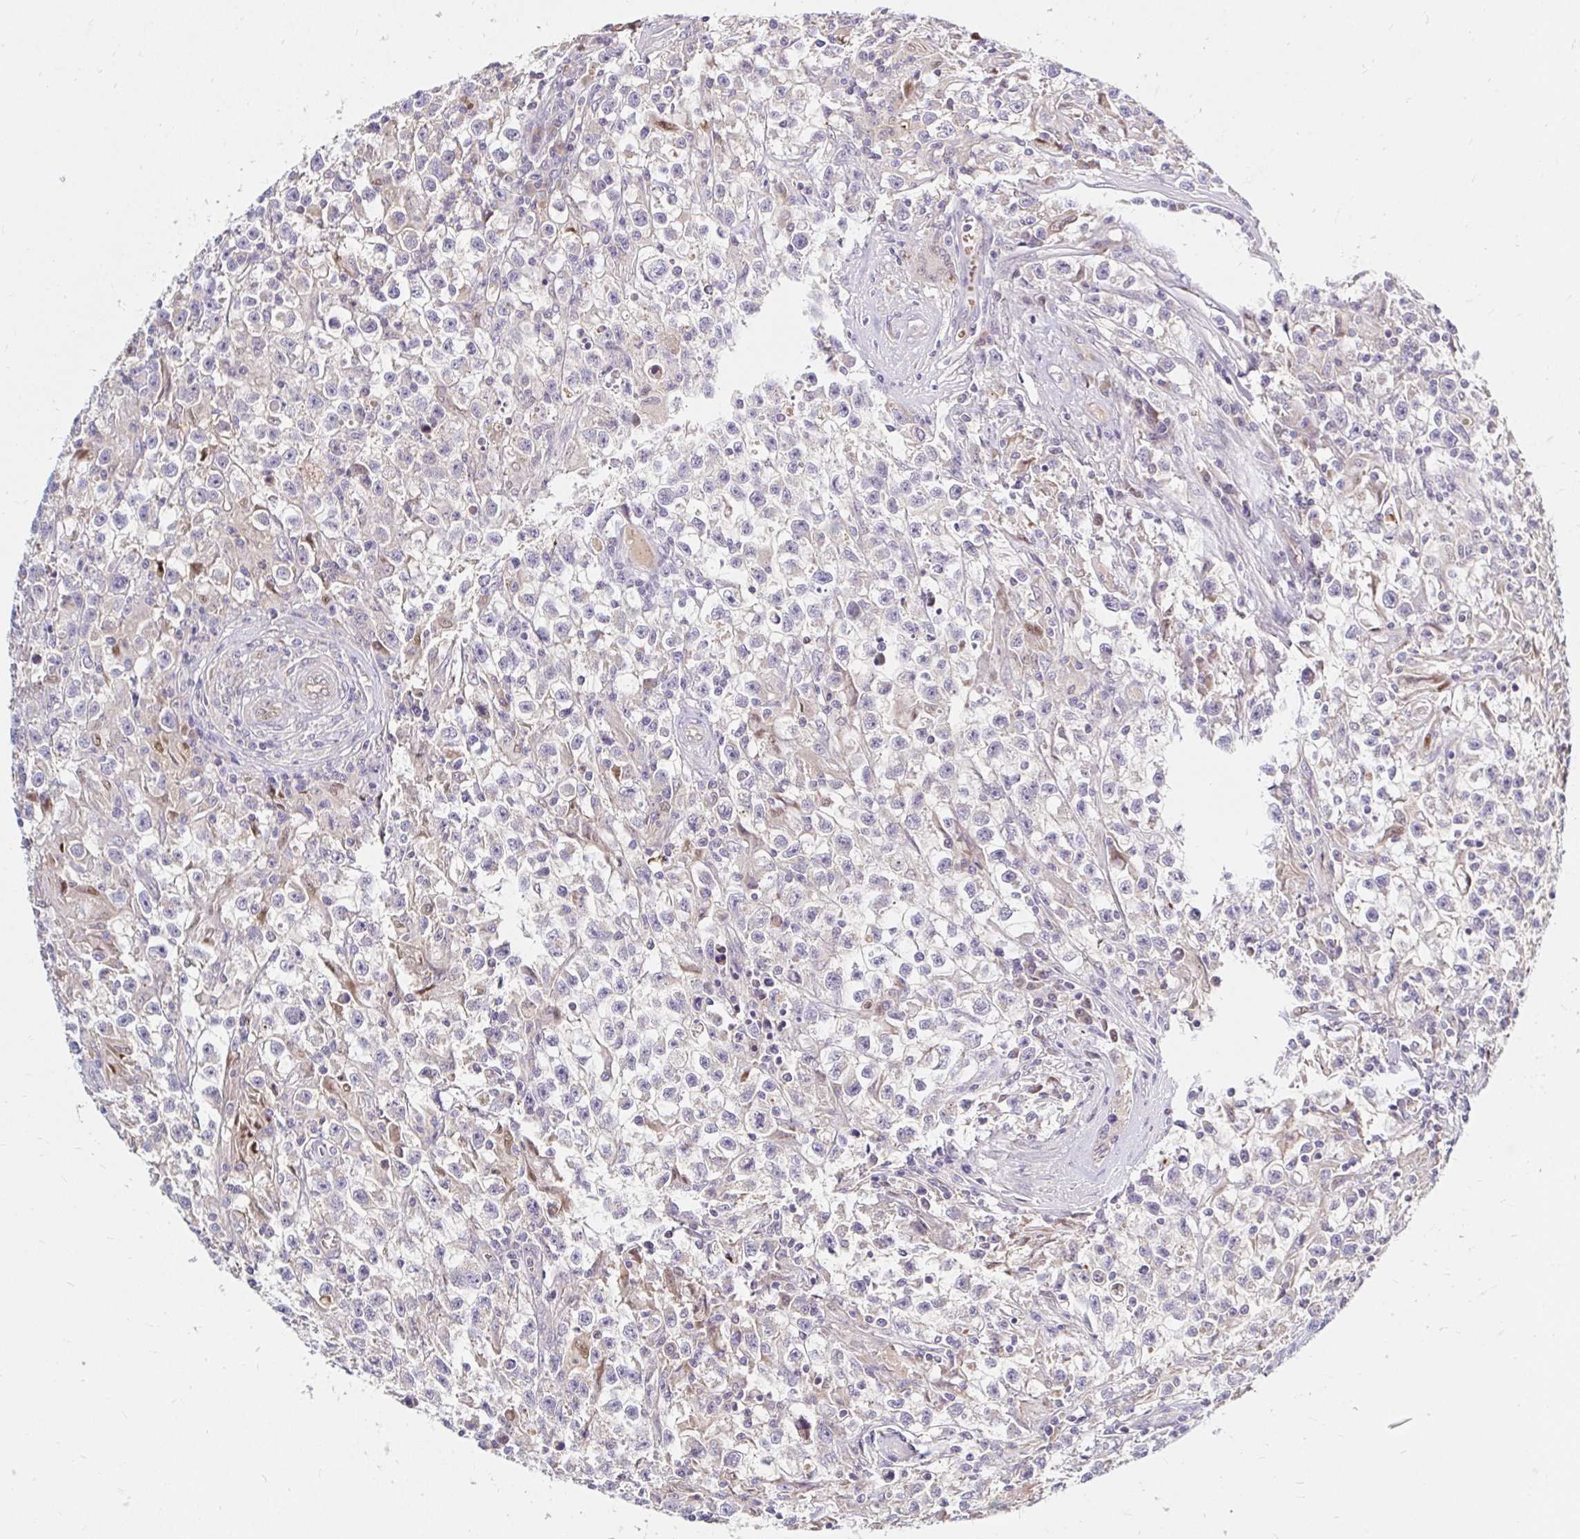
{"staining": {"intensity": "negative", "quantity": "none", "location": "none"}, "tissue": "testis cancer", "cell_type": "Tumor cells", "image_type": "cancer", "snomed": [{"axis": "morphology", "description": "Seminoma, NOS"}, {"axis": "topography", "description": "Testis"}], "caption": "Tumor cells are negative for brown protein staining in seminoma (testis). (Stains: DAB immunohistochemistry with hematoxylin counter stain, Microscopy: brightfield microscopy at high magnification).", "gene": "ARHGEF37", "patient": {"sex": "male", "age": 31}}